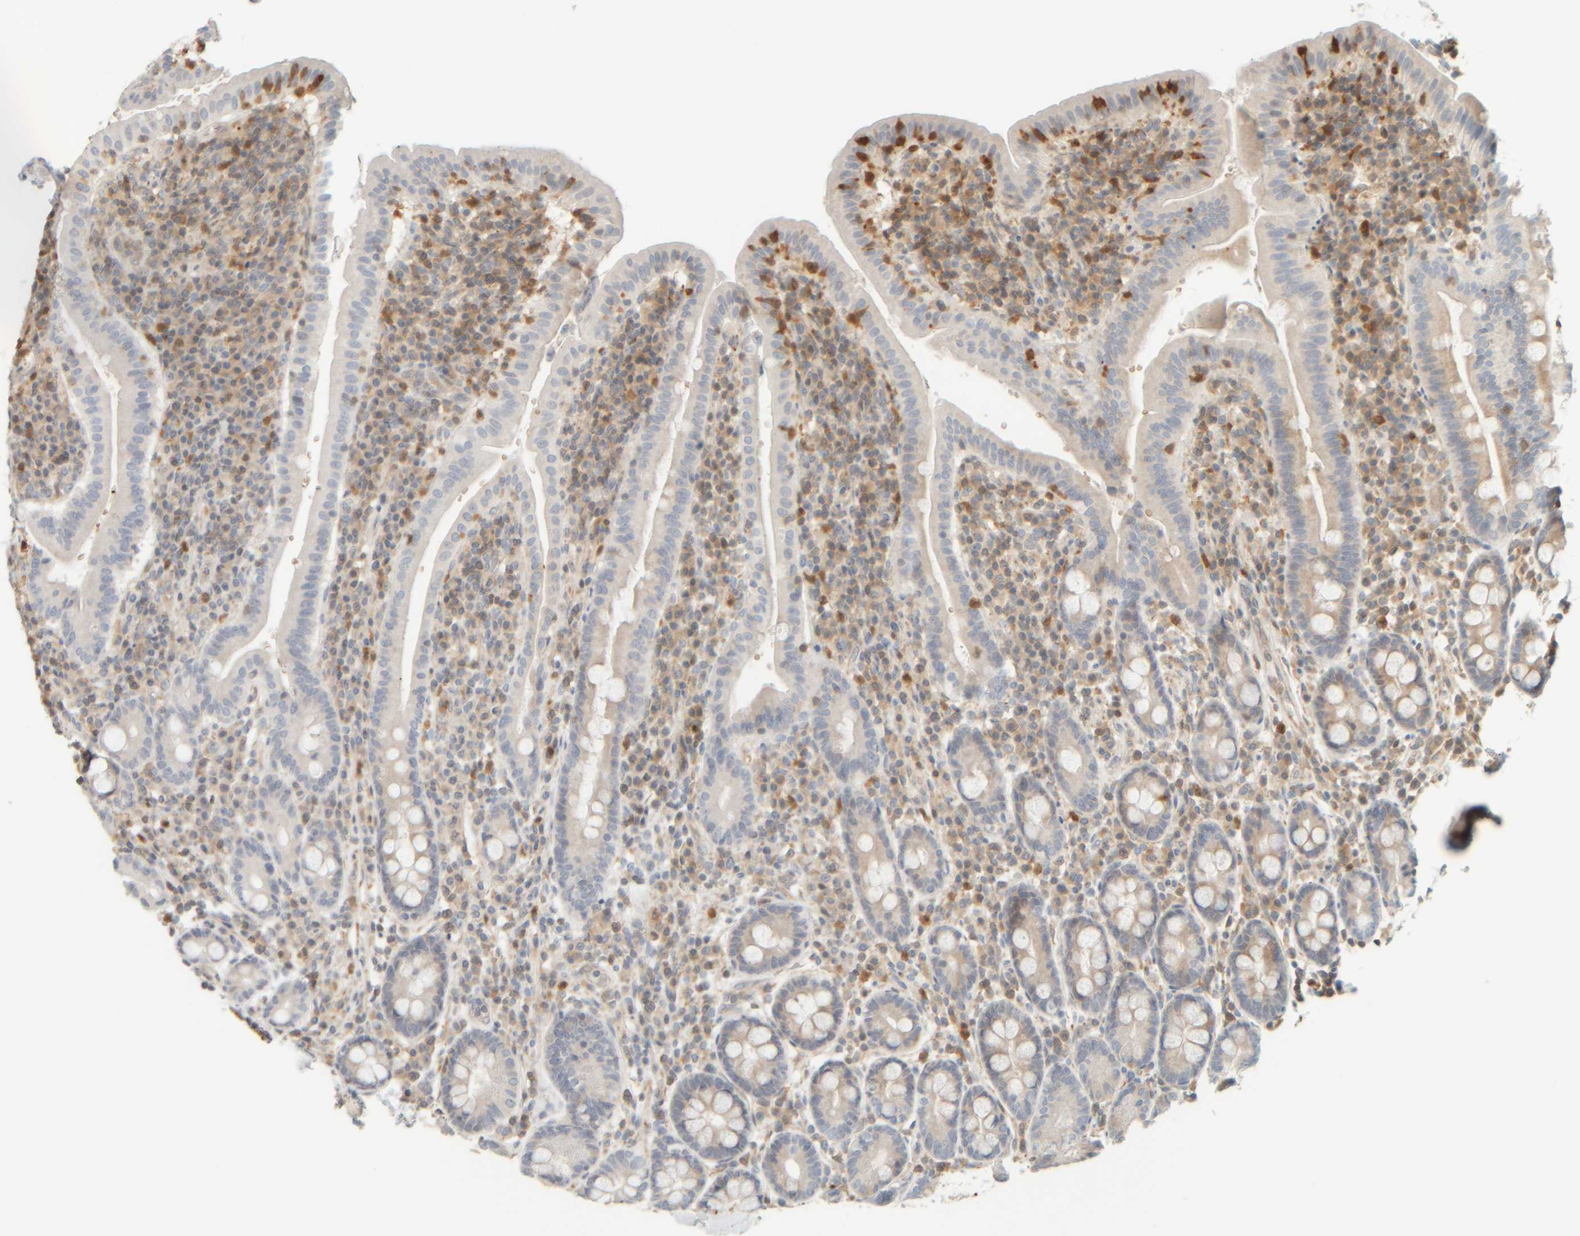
{"staining": {"intensity": "moderate", "quantity": "<25%", "location": "cytoplasmic/membranous"}, "tissue": "duodenum", "cell_type": "Glandular cells", "image_type": "normal", "snomed": [{"axis": "morphology", "description": "Normal tissue, NOS"}, {"axis": "morphology", "description": "Adenocarcinoma, NOS"}, {"axis": "topography", "description": "Pancreas"}, {"axis": "topography", "description": "Duodenum"}], "caption": "Moderate cytoplasmic/membranous expression for a protein is appreciated in about <25% of glandular cells of unremarkable duodenum using IHC.", "gene": "AARSD1", "patient": {"sex": "male", "age": 50}}